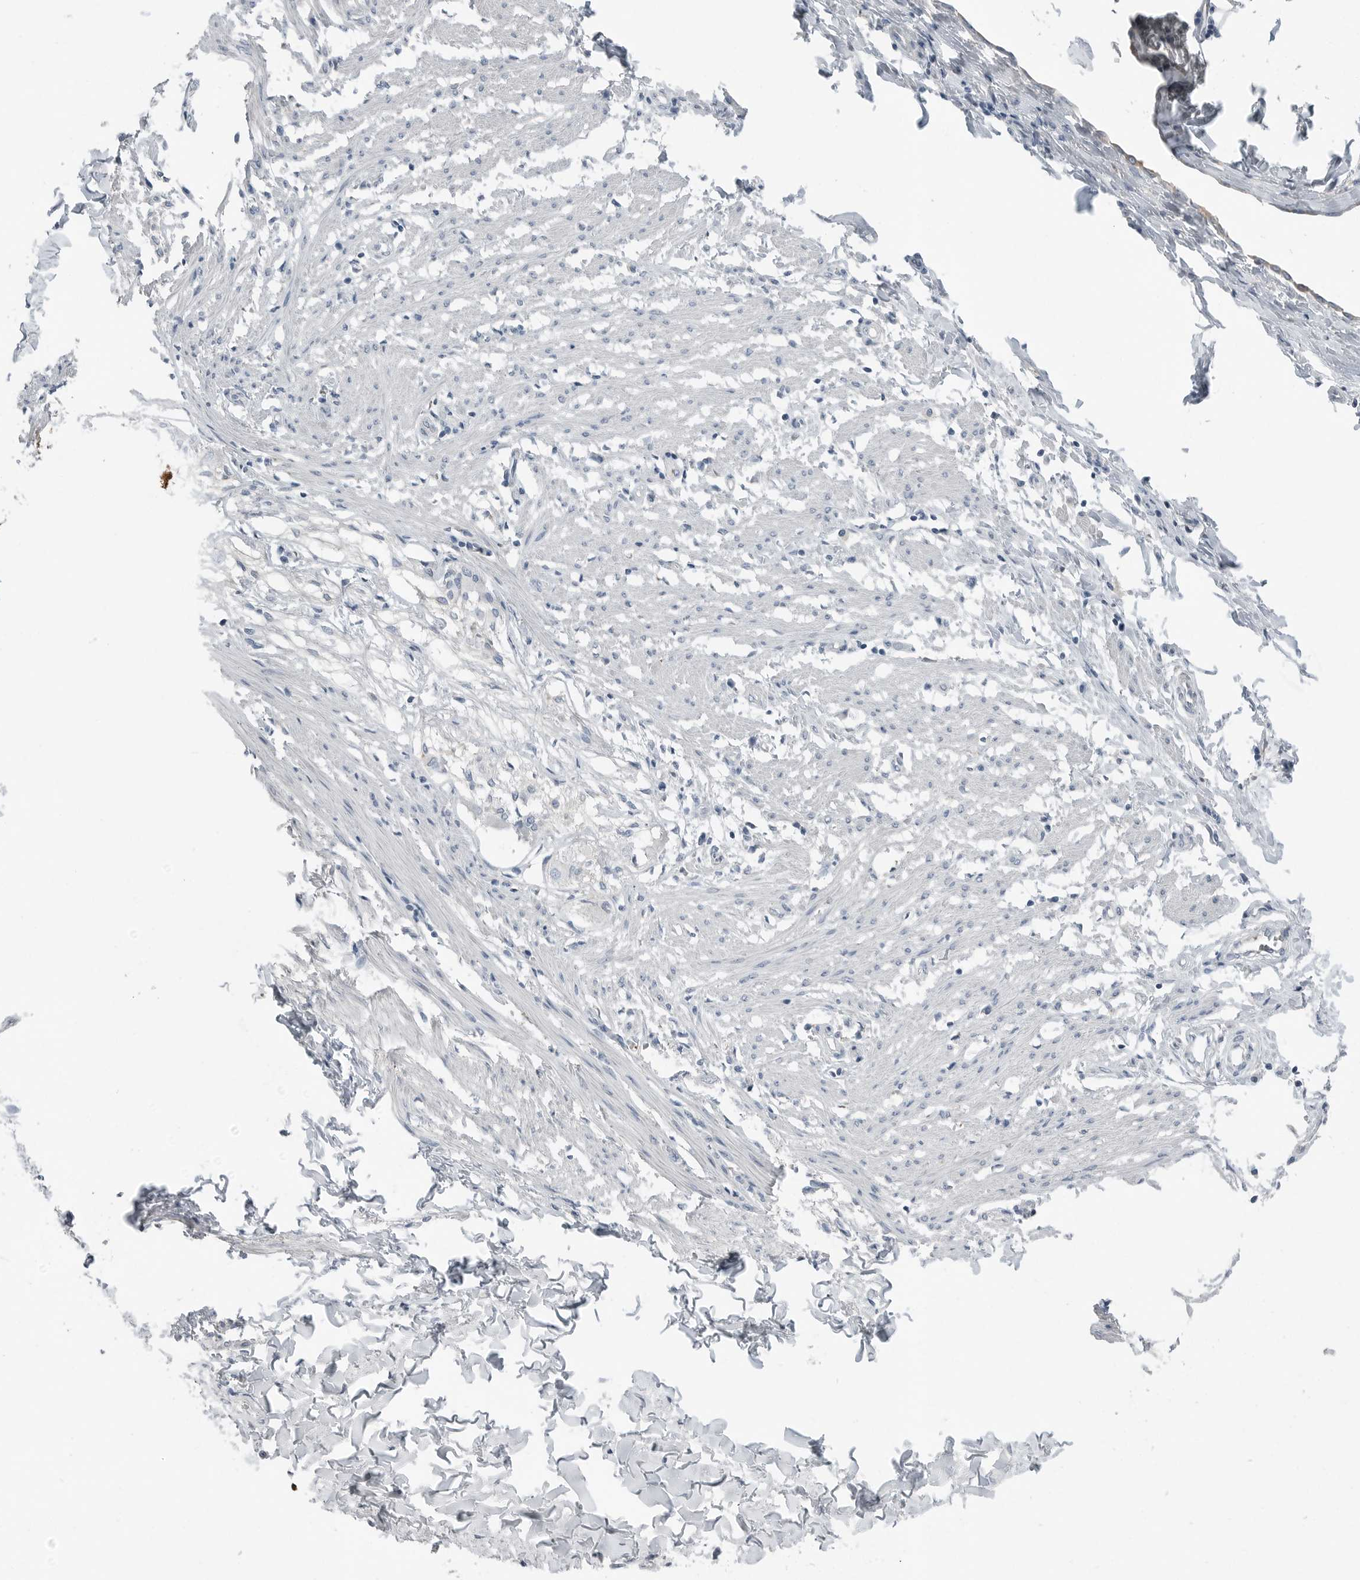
{"staining": {"intensity": "negative", "quantity": "none", "location": "none"}, "tissue": "smooth muscle", "cell_type": "Smooth muscle cells", "image_type": "normal", "snomed": [{"axis": "morphology", "description": "Normal tissue, NOS"}, {"axis": "morphology", "description": "Adenocarcinoma, NOS"}, {"axis": "topography", "description": "Smooth muscle"}, {"axis": "topography", "description": "Colon"}], "caption": "DAB (3,3'-diaminobenzidine) immunohistochemical staining of normal smooth muscle displays no significant staining in smooth muscle cells.", "gene": "SERPINB7", "patient": {"sex": "male", "age": 14}}